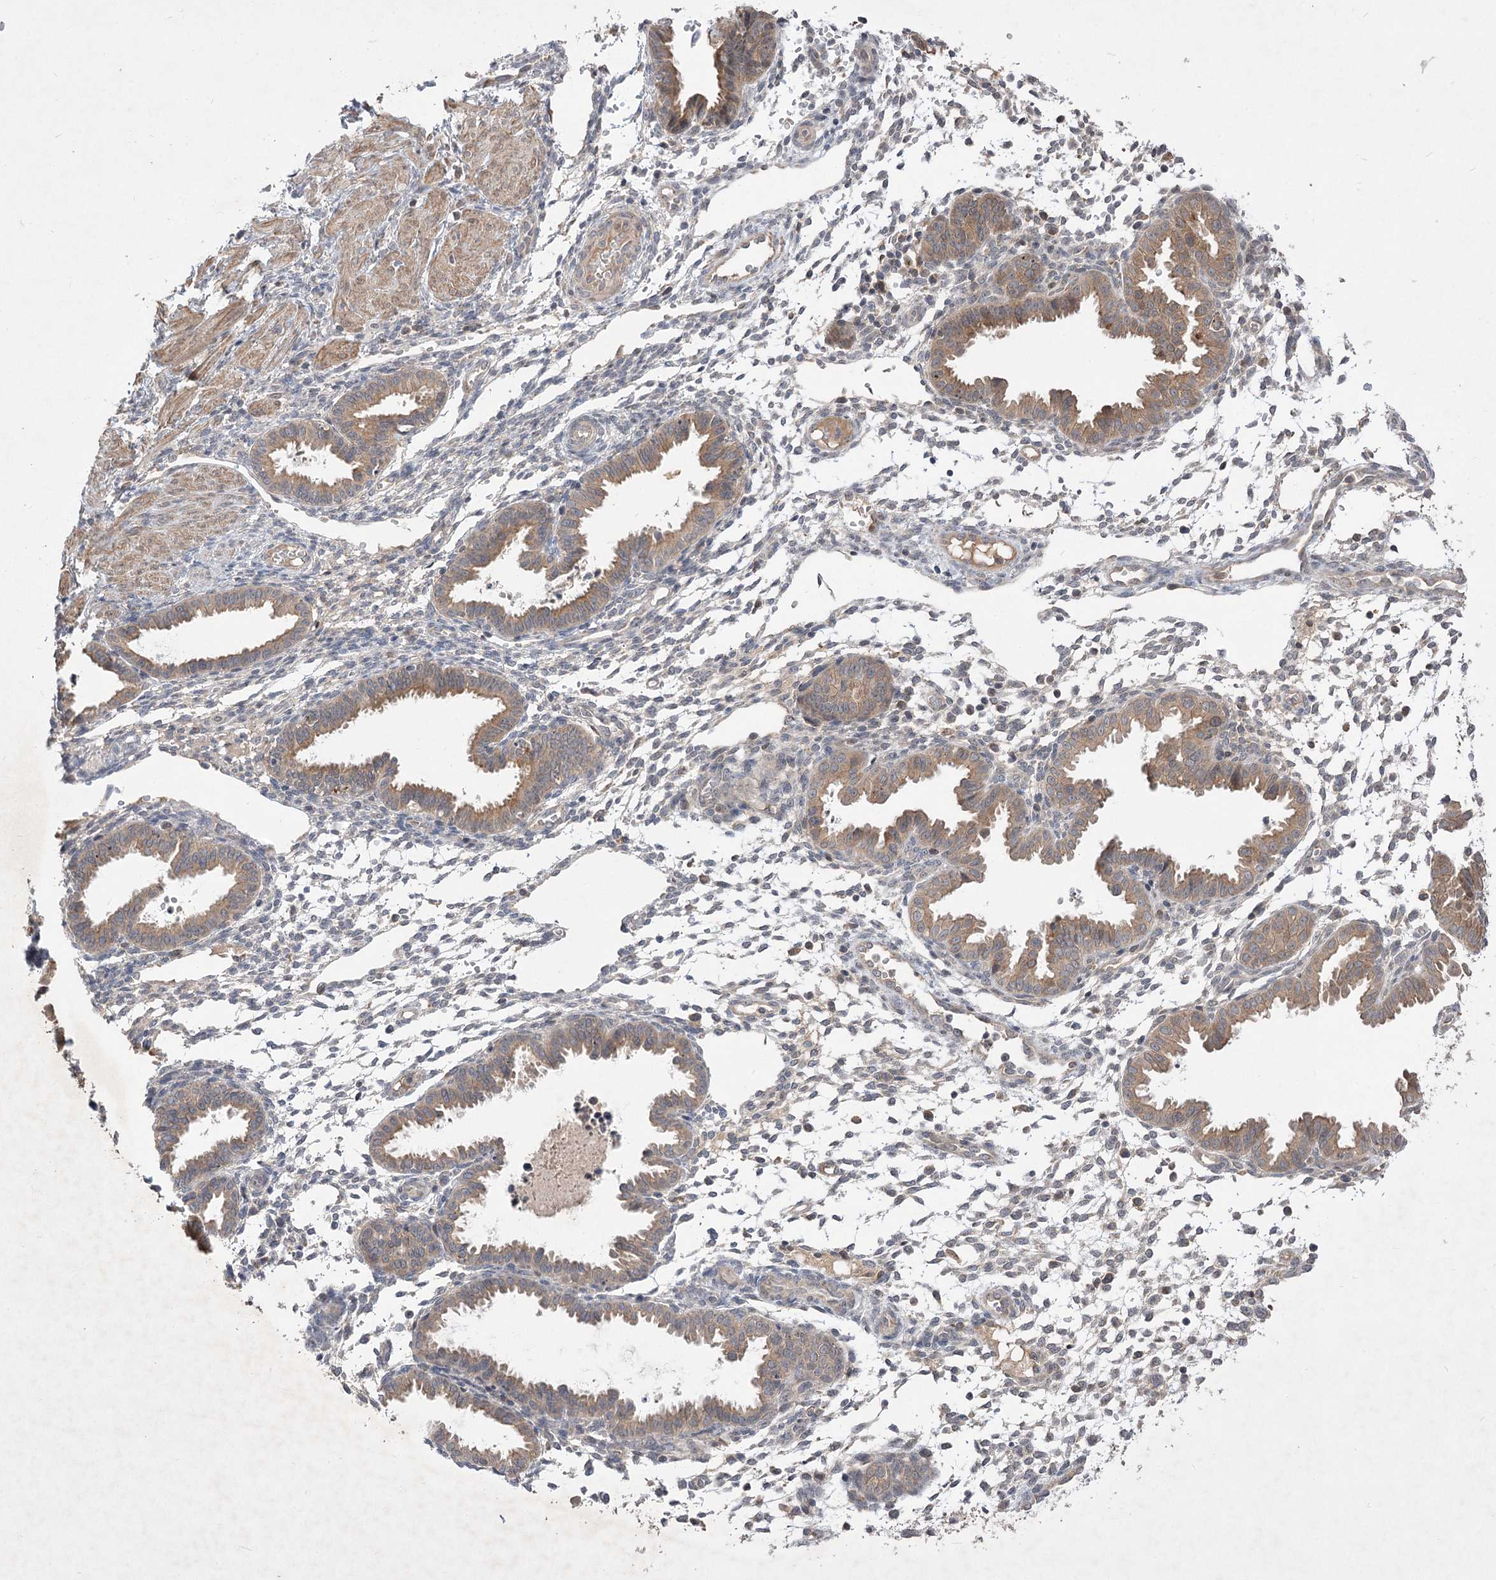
{"staining": {"intensity": "weak", "quantity": "25%-75%", "location": "cytoplasmic/membranous"}, "tissue": "endometrium", "cell_type": "Cells in endometrial stroma", "image_type": "normal", "snomed": [{"axis": "morphology", "description": "Normal tissue, NOS"}, {"axis": "topography", "description": "Endometrium"}], "caption": "Immunohistochemistry micrograph of benign human endometrium stained for a protein (brown), which demonstrates low levels of weak cytoplasmic/membranous staining in about 25%-75% of cells in endometrial stroma.", "gene": "HELT", "patient": {"sex": "female", "age": 33}}